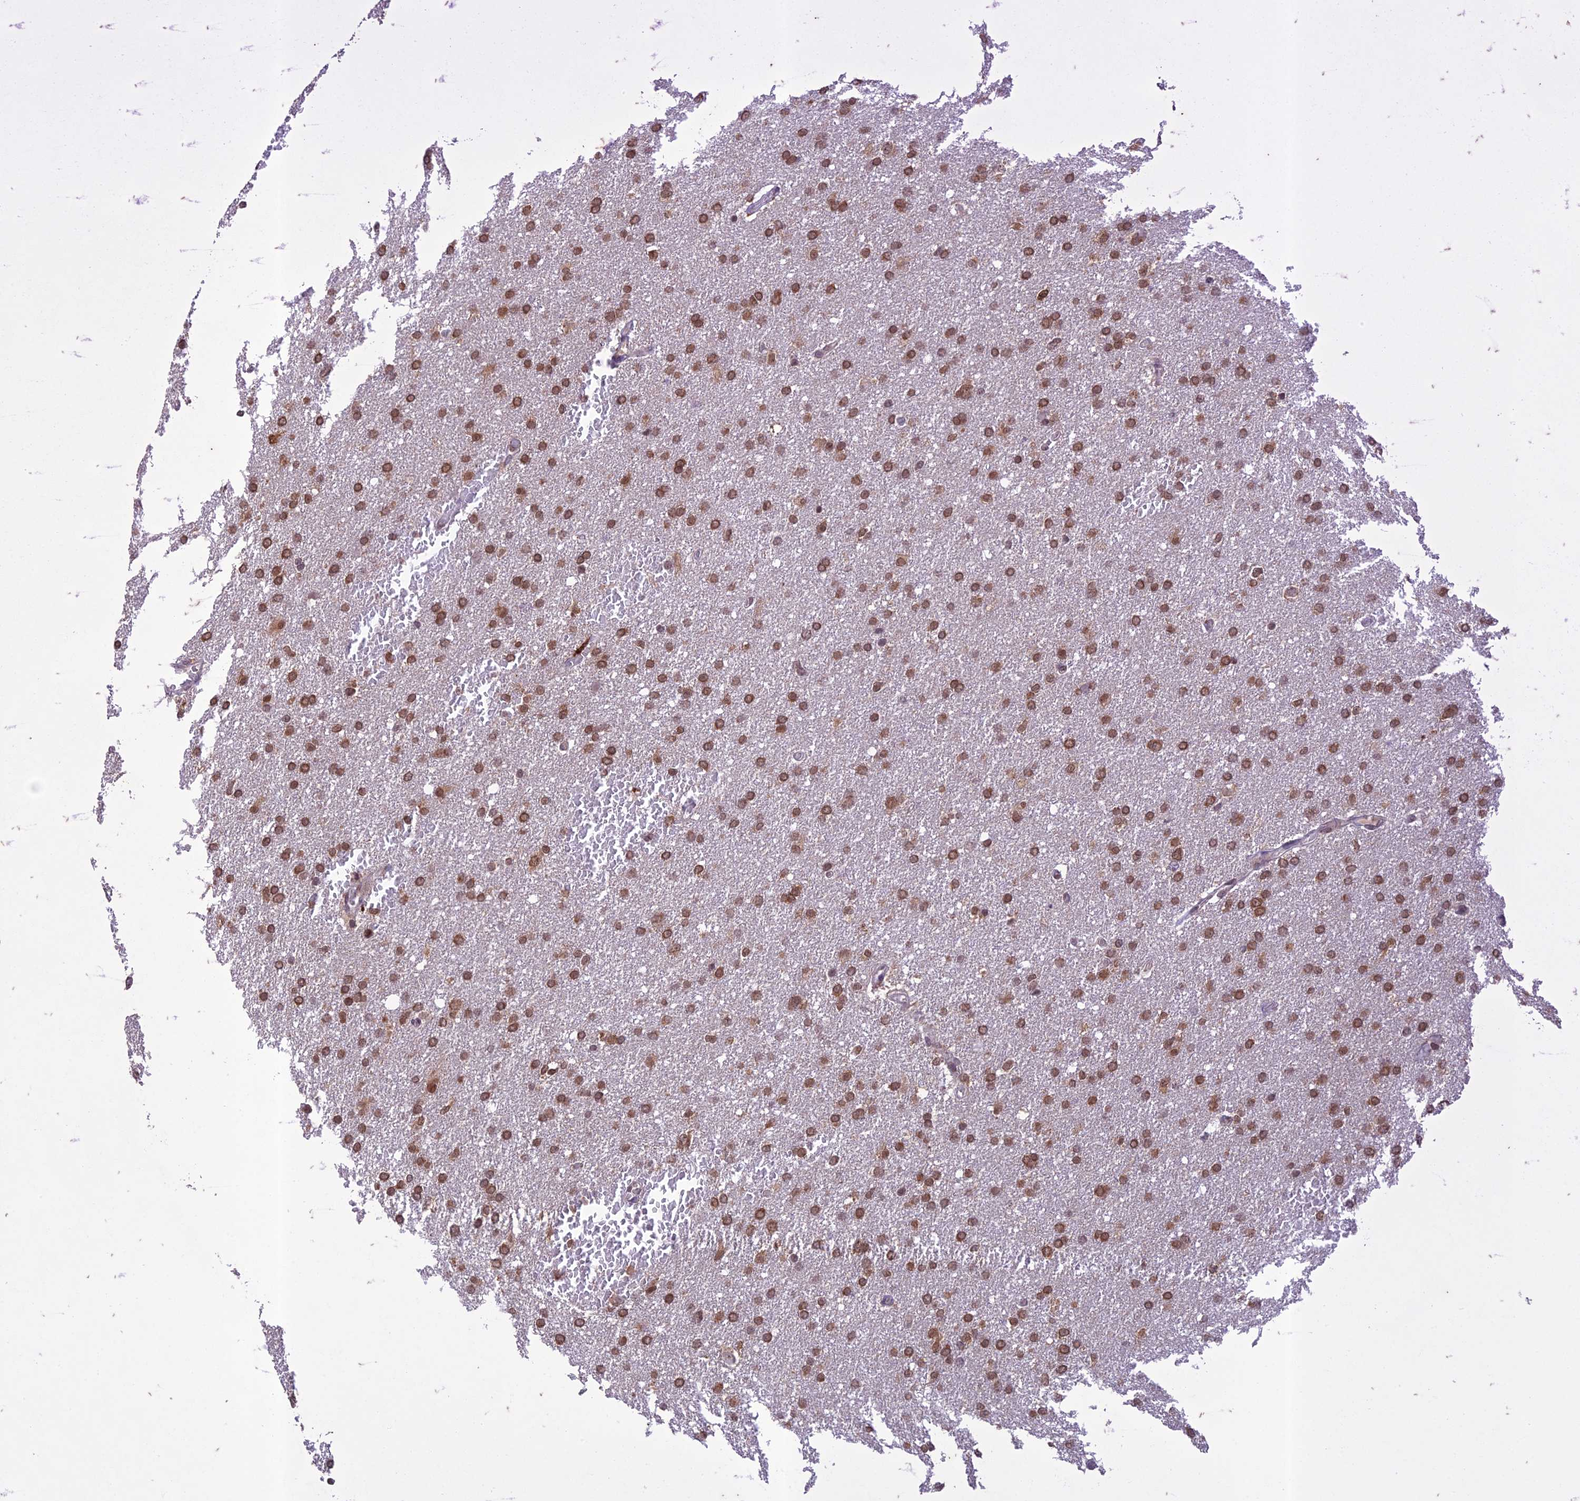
{"staining": {"intensity": "moderate", "quantity": ">75%", "location": "nuclear"}, "tissue": "glioma", "cell_type": "Tumor cells", "image_type": "cancer", "snomed": [{"axis": "morphology", "description": "Glioma, malignant, High grade"}, {"axis": "topography", "description": "Cerebral cortex"}], "caption": "Glioma stained for a protein (brown) displays moderate nuclear positive staining in about >75% of tumor cells.", "gene": "POP4", "patient": {"sex": "female", "age": 36}}